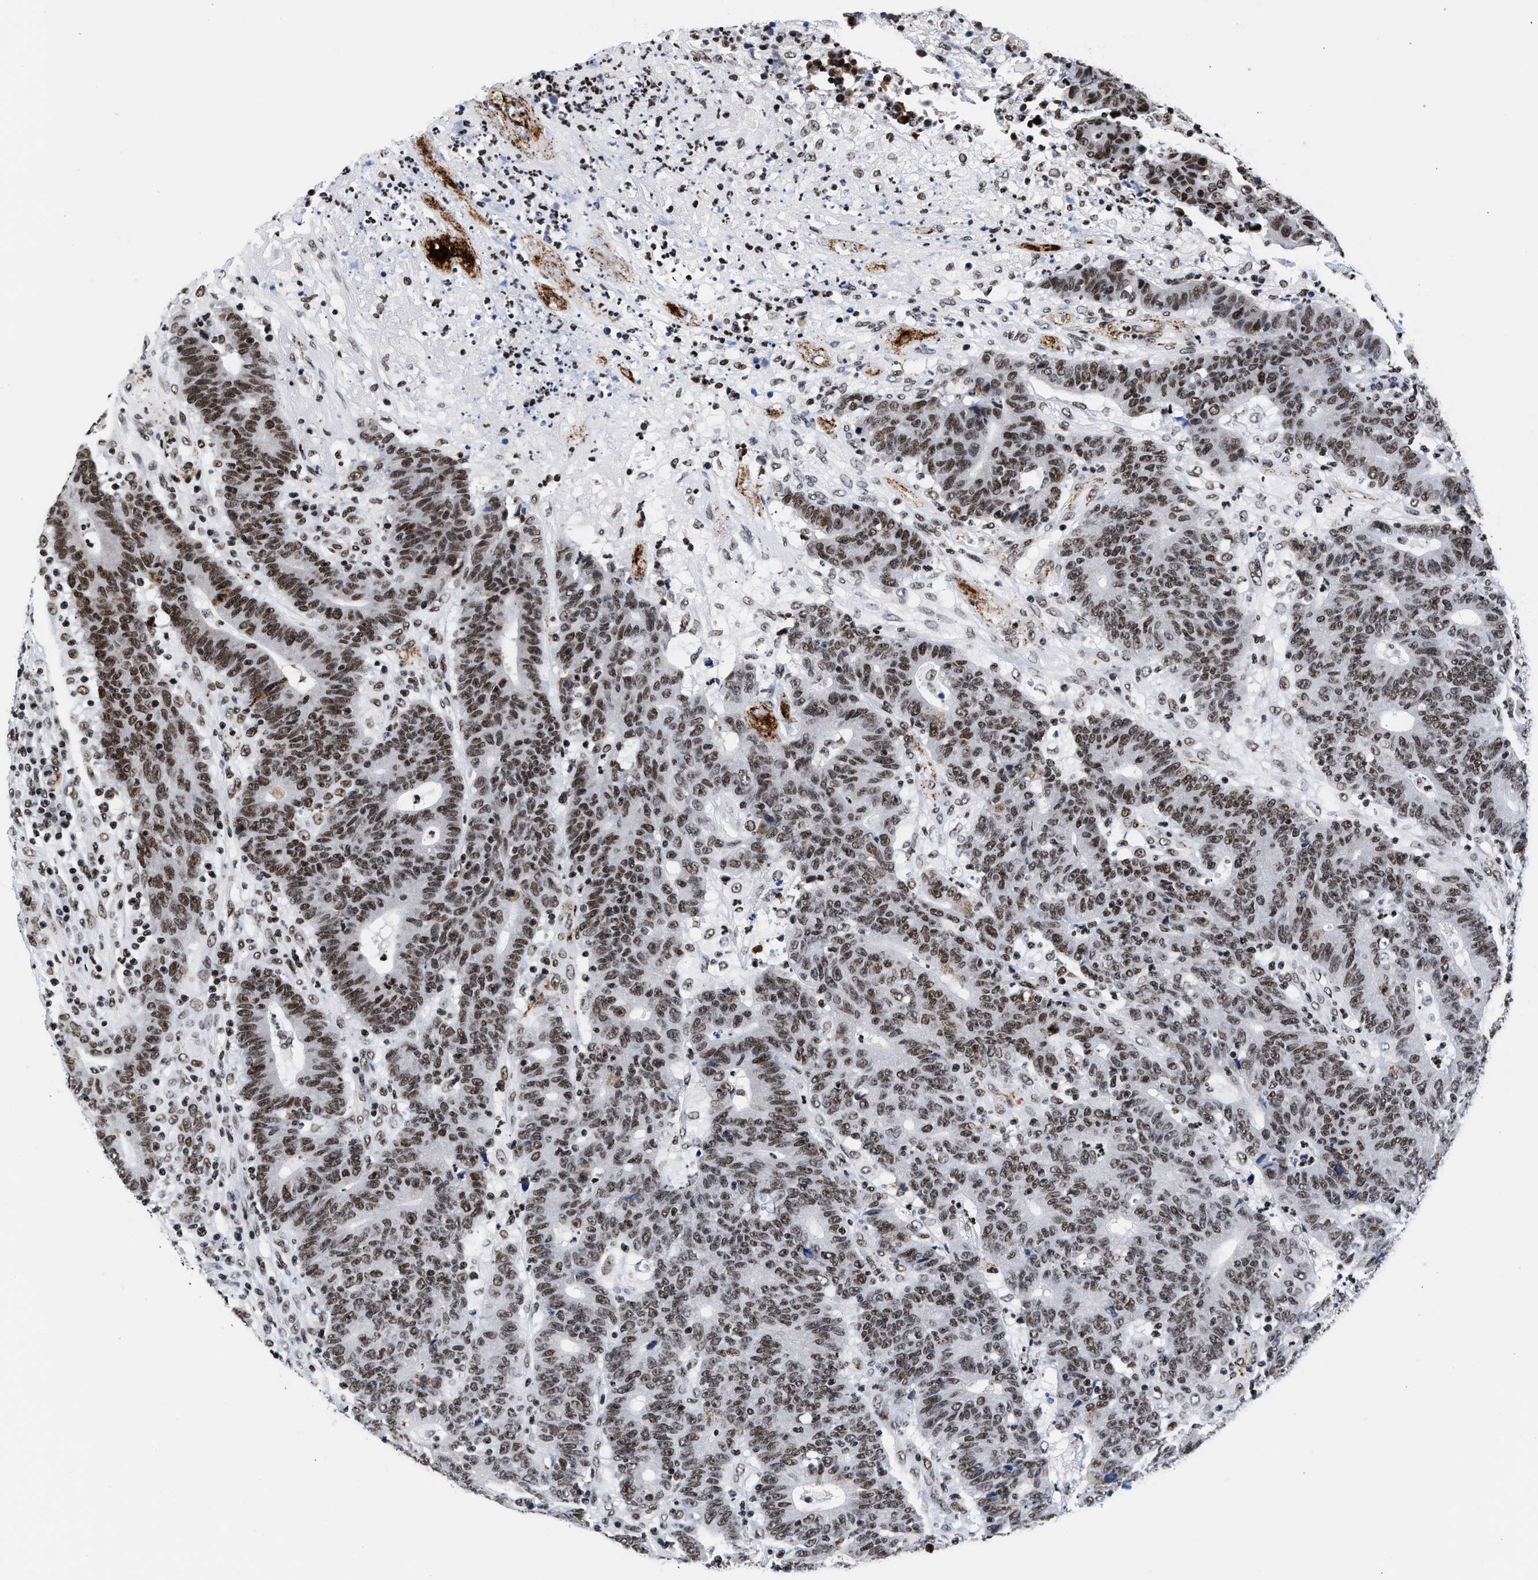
{"staining": {"intensity": "moderate", "quantity": ">75%", "location": "nuclear"}, "tissue": "colorectal cancer", "cell_type": "Tumor cells", "image_type": "cancer", "snomed": [{"axis": "morphology", "description": "Normal tissue, NOS"}, {"axis": "morphology", "description": "Adenocarcinoma, NOS"}, {"axis": "topography", "description": "Colon"}], "caption": "An image showing moderate nuclear expression in approximately >75% of tumor cells in colorectal adenocarcinoma, as visualized by brown immunohistochemical staining.", "gene": "RAD21", "patient": {"sex": "female", "age": 75}}